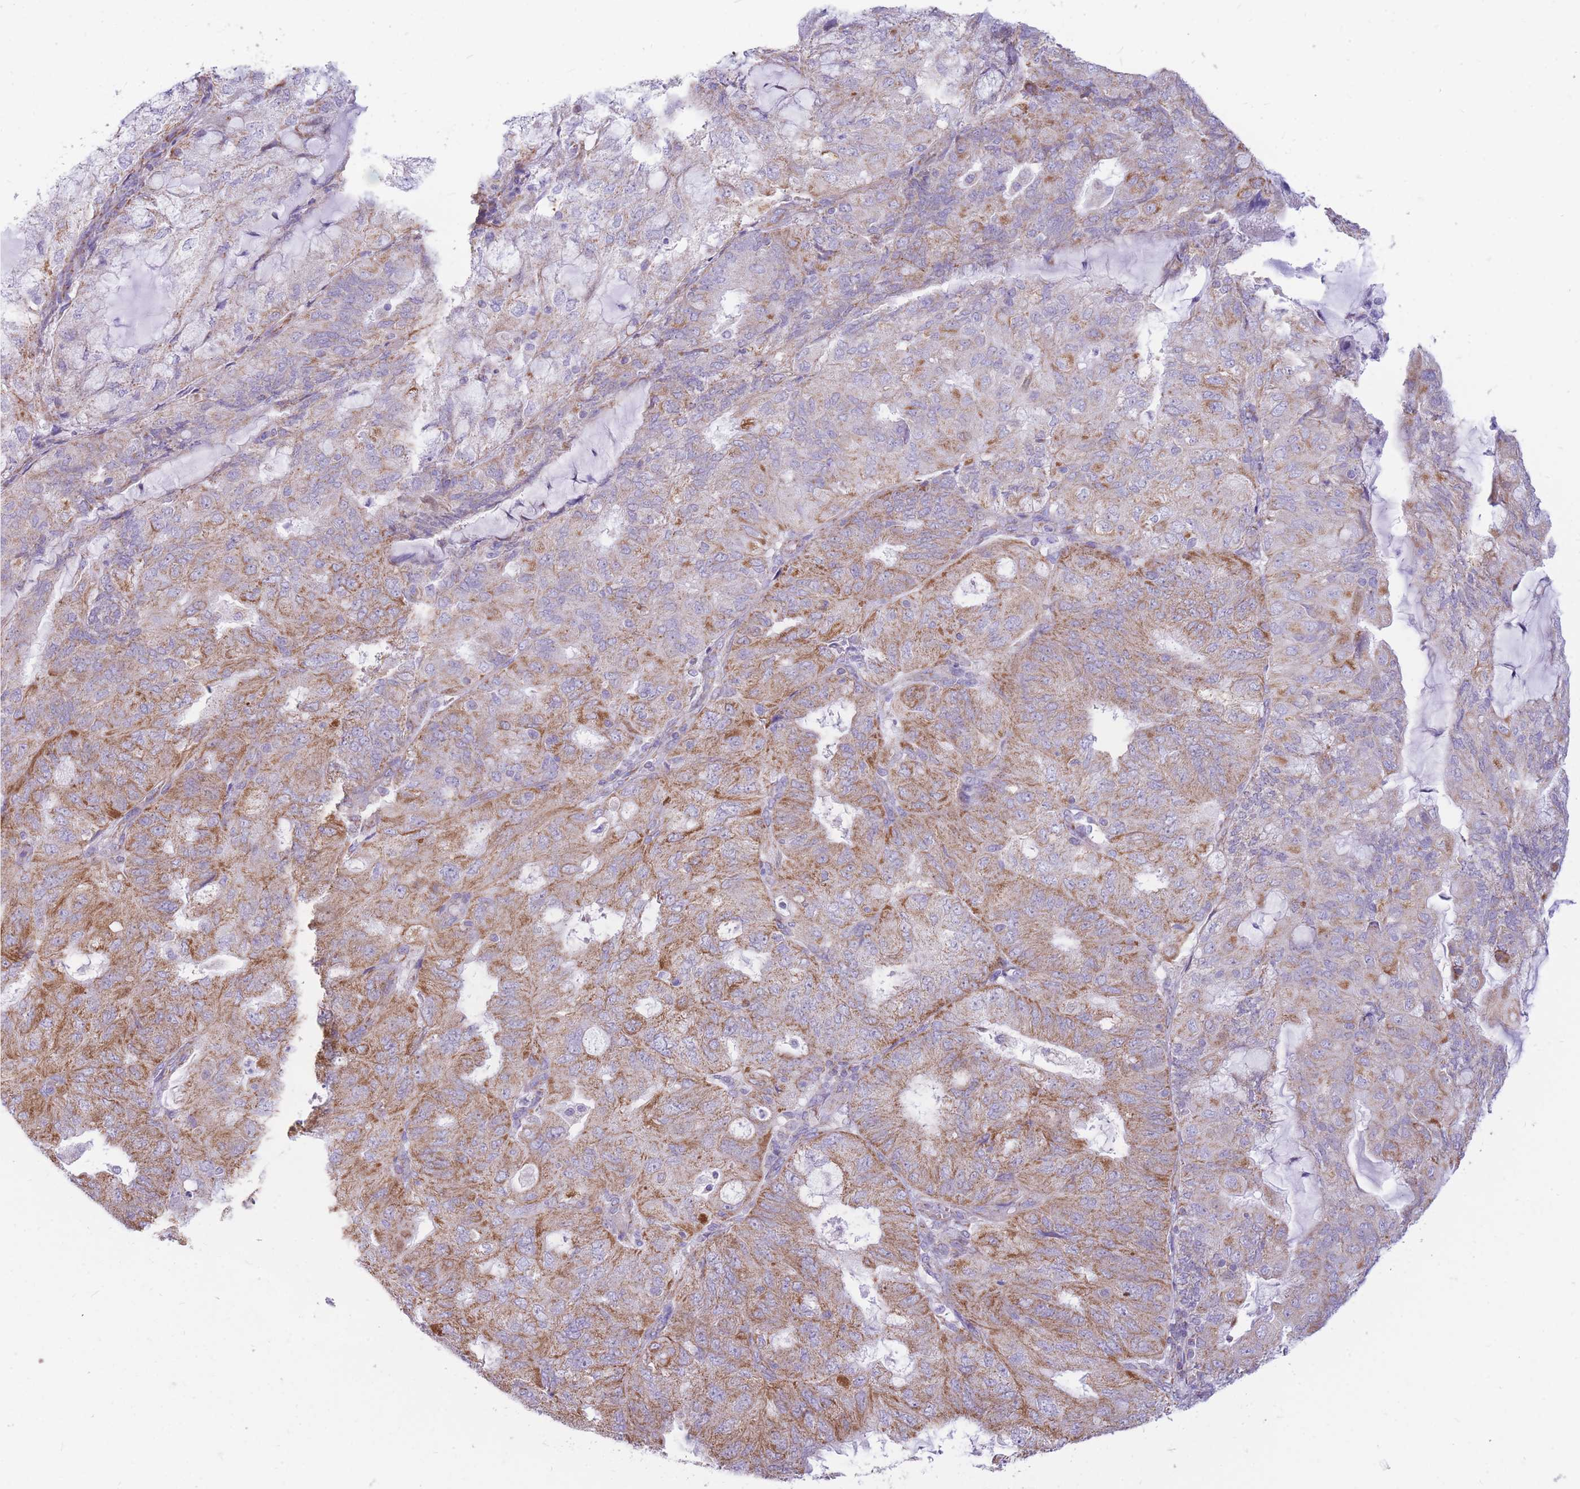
{"staining": {"intensity": "moderate", "quantity": "25%-75%", "location": "cytoplasmic/membranous"}, "tissue": "endometrial cancer", "cell_type": "Tumor cells", "image_type": "cancer", "snomed": [{"axis": "morphology", "description": "Adenocarcinoma, NOS"}, {"axis": "topography", "description": "Endometrium"}], "caption": "An image of endometrial cancer (adenocarcinoma) stained for a protein displays moderate cytoplasmic/membranous brown staining in tumor cells.", "gene": "PCSK1", "patient": {"sex": "female", "age": 81}}